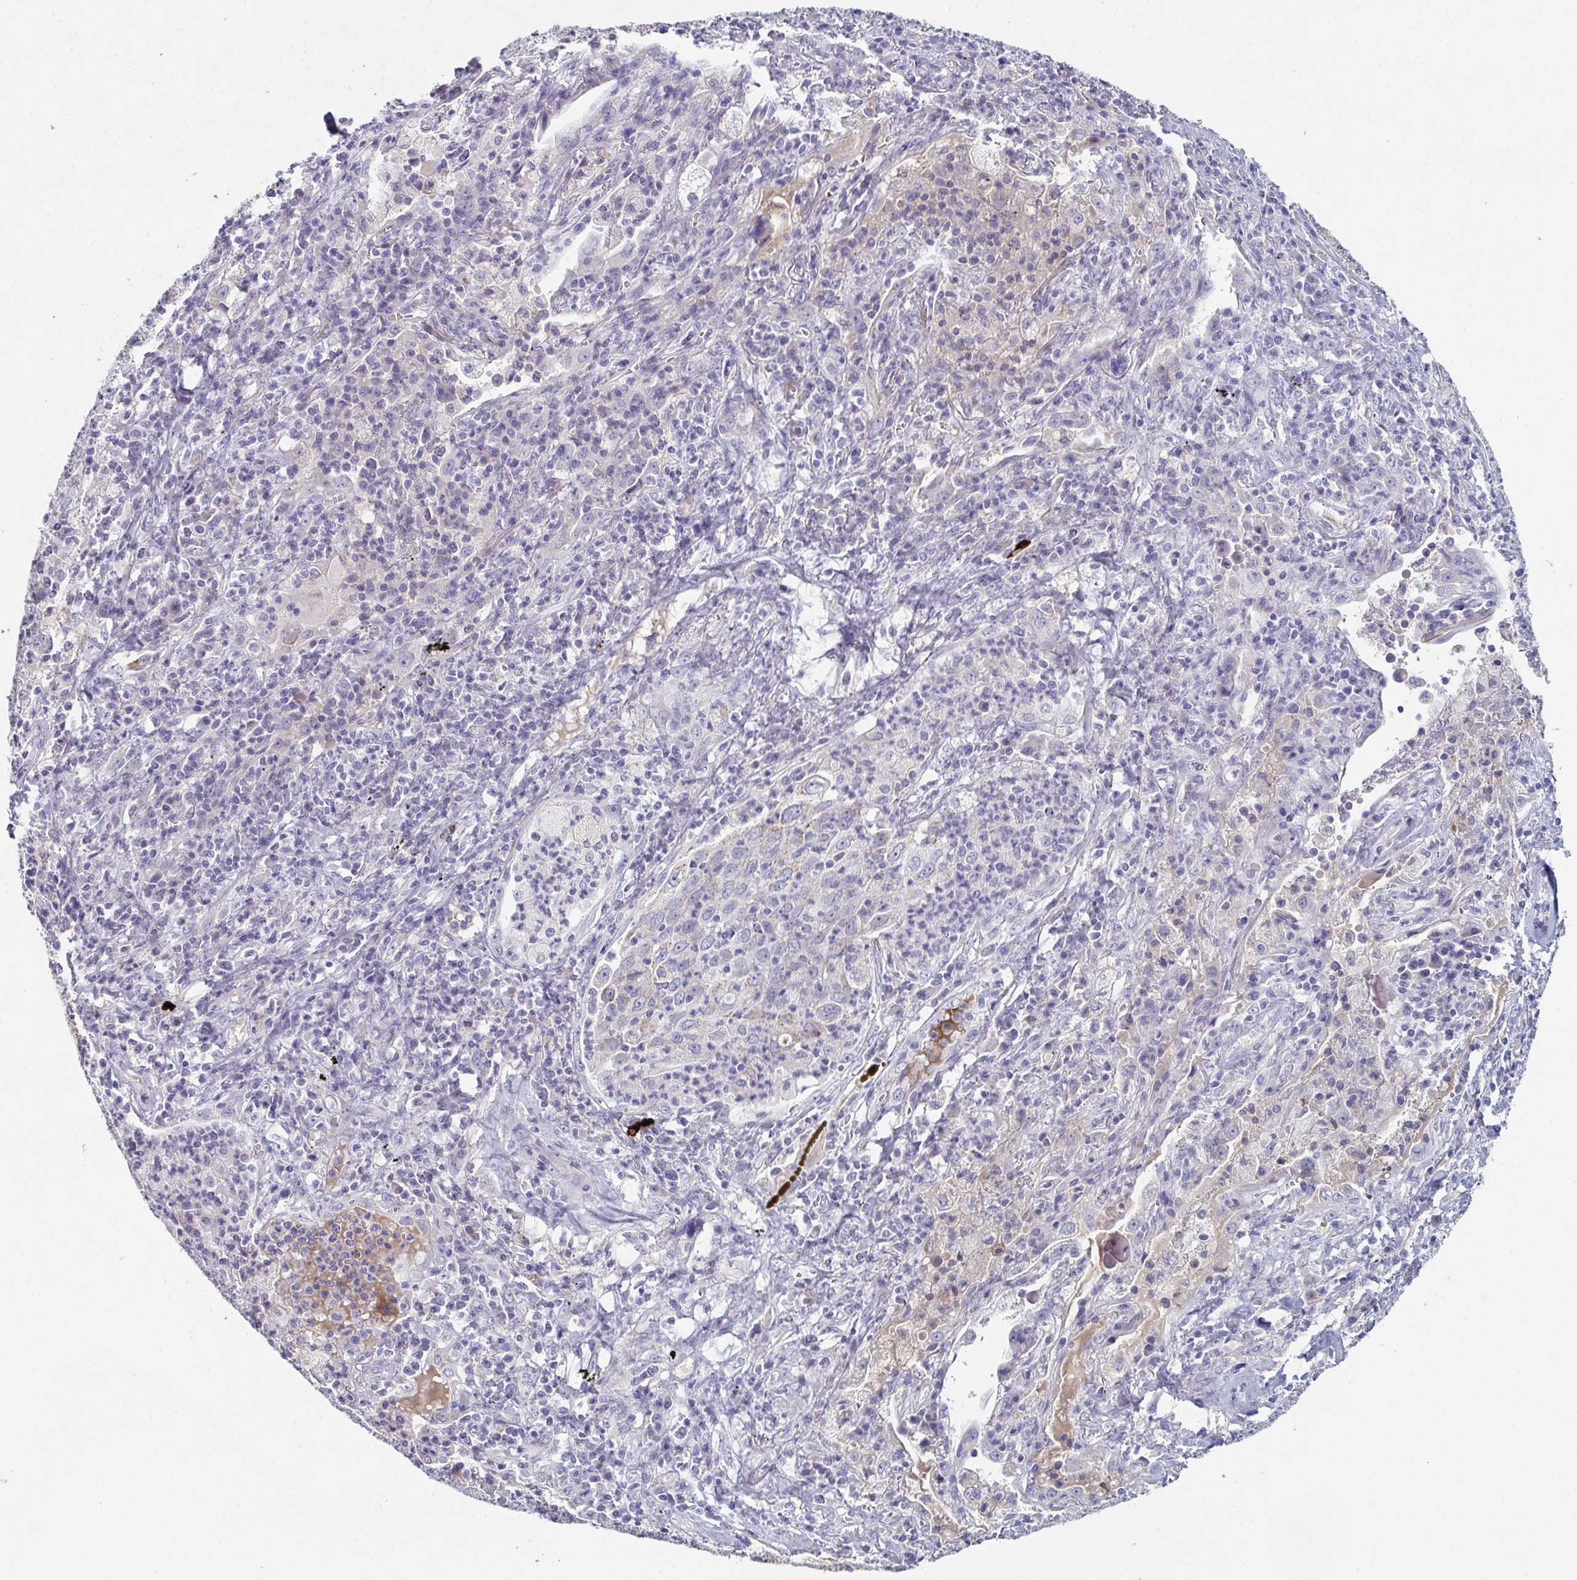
{"staining": {"intensity": "weak", "quantity": "<25%", "location": "cytoplasmic/membranous"}, "tissue": "lung cancer", "cell_type": "Tumor cells", "image_type": "cancer", "snomed": [{"axis": "morphology", "description": "Squamous cell carcinoma, NOS"}, {"axis": "topography", "description": "Lung"}], "caption": "Squamous cell carcinoma (lung) stained for a protein using IHC exhibits no positivity tumor cells.", "gene": "ADAM21", "patient": {"sex": "male", "age": 71}}